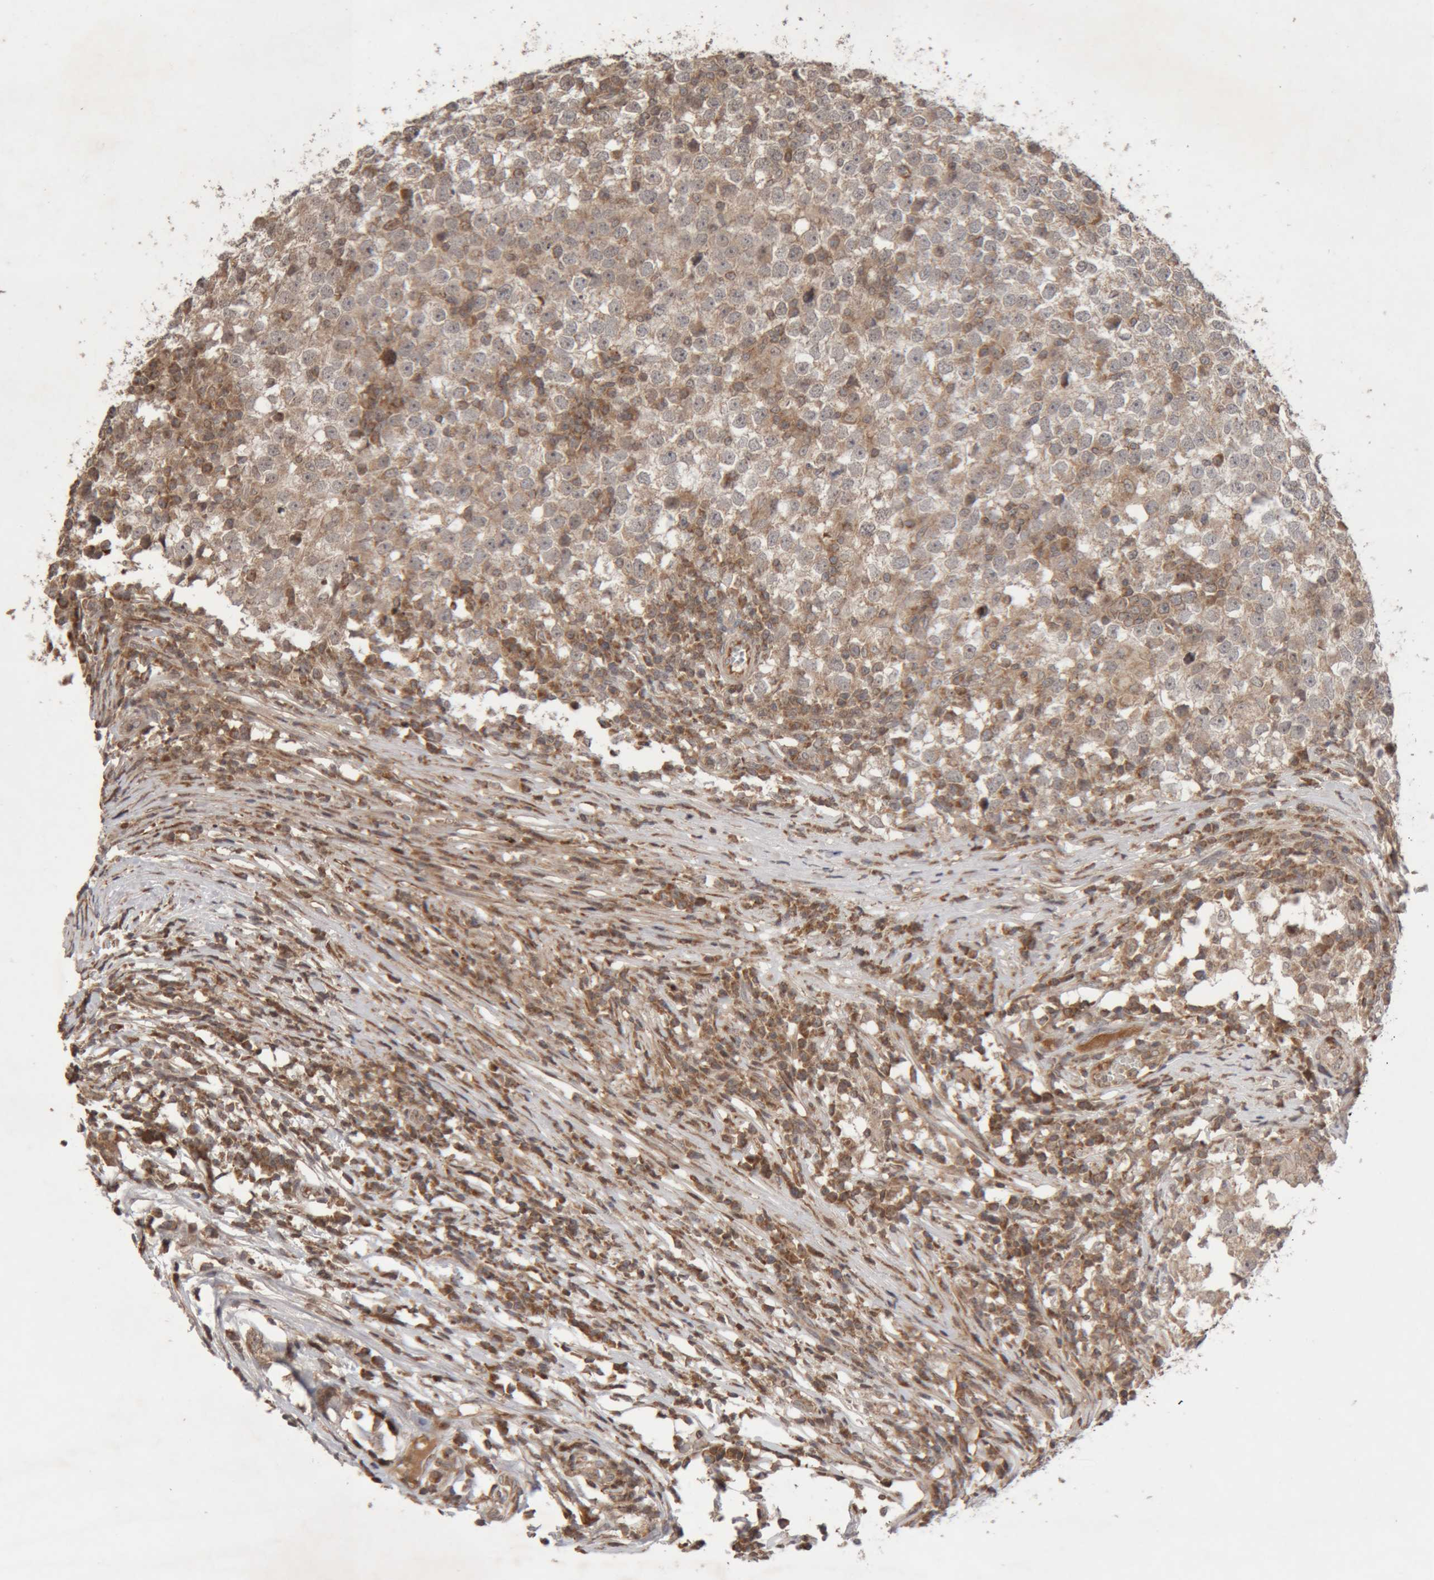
{"staining": {"intensity": "weak", "quantity": ">75%", "location": "cytoplasmic/membranous"}, "tissue": "testis cancer", "cell_type": "Tumor cells", "image_type": "cancer", "snomed": [{"axis": "morphology", "description": "Seminoma, NOS"}, {"axis": "topography", "description": "Testis"}], "caption": "Protein staining of seminoma (testis) tissue demonstrates weak cytoplasmic/membranous positivity in about >75% of tumor cells.", "gene": "KIF21B", "patient": {"sex": "male", "age": 65}}